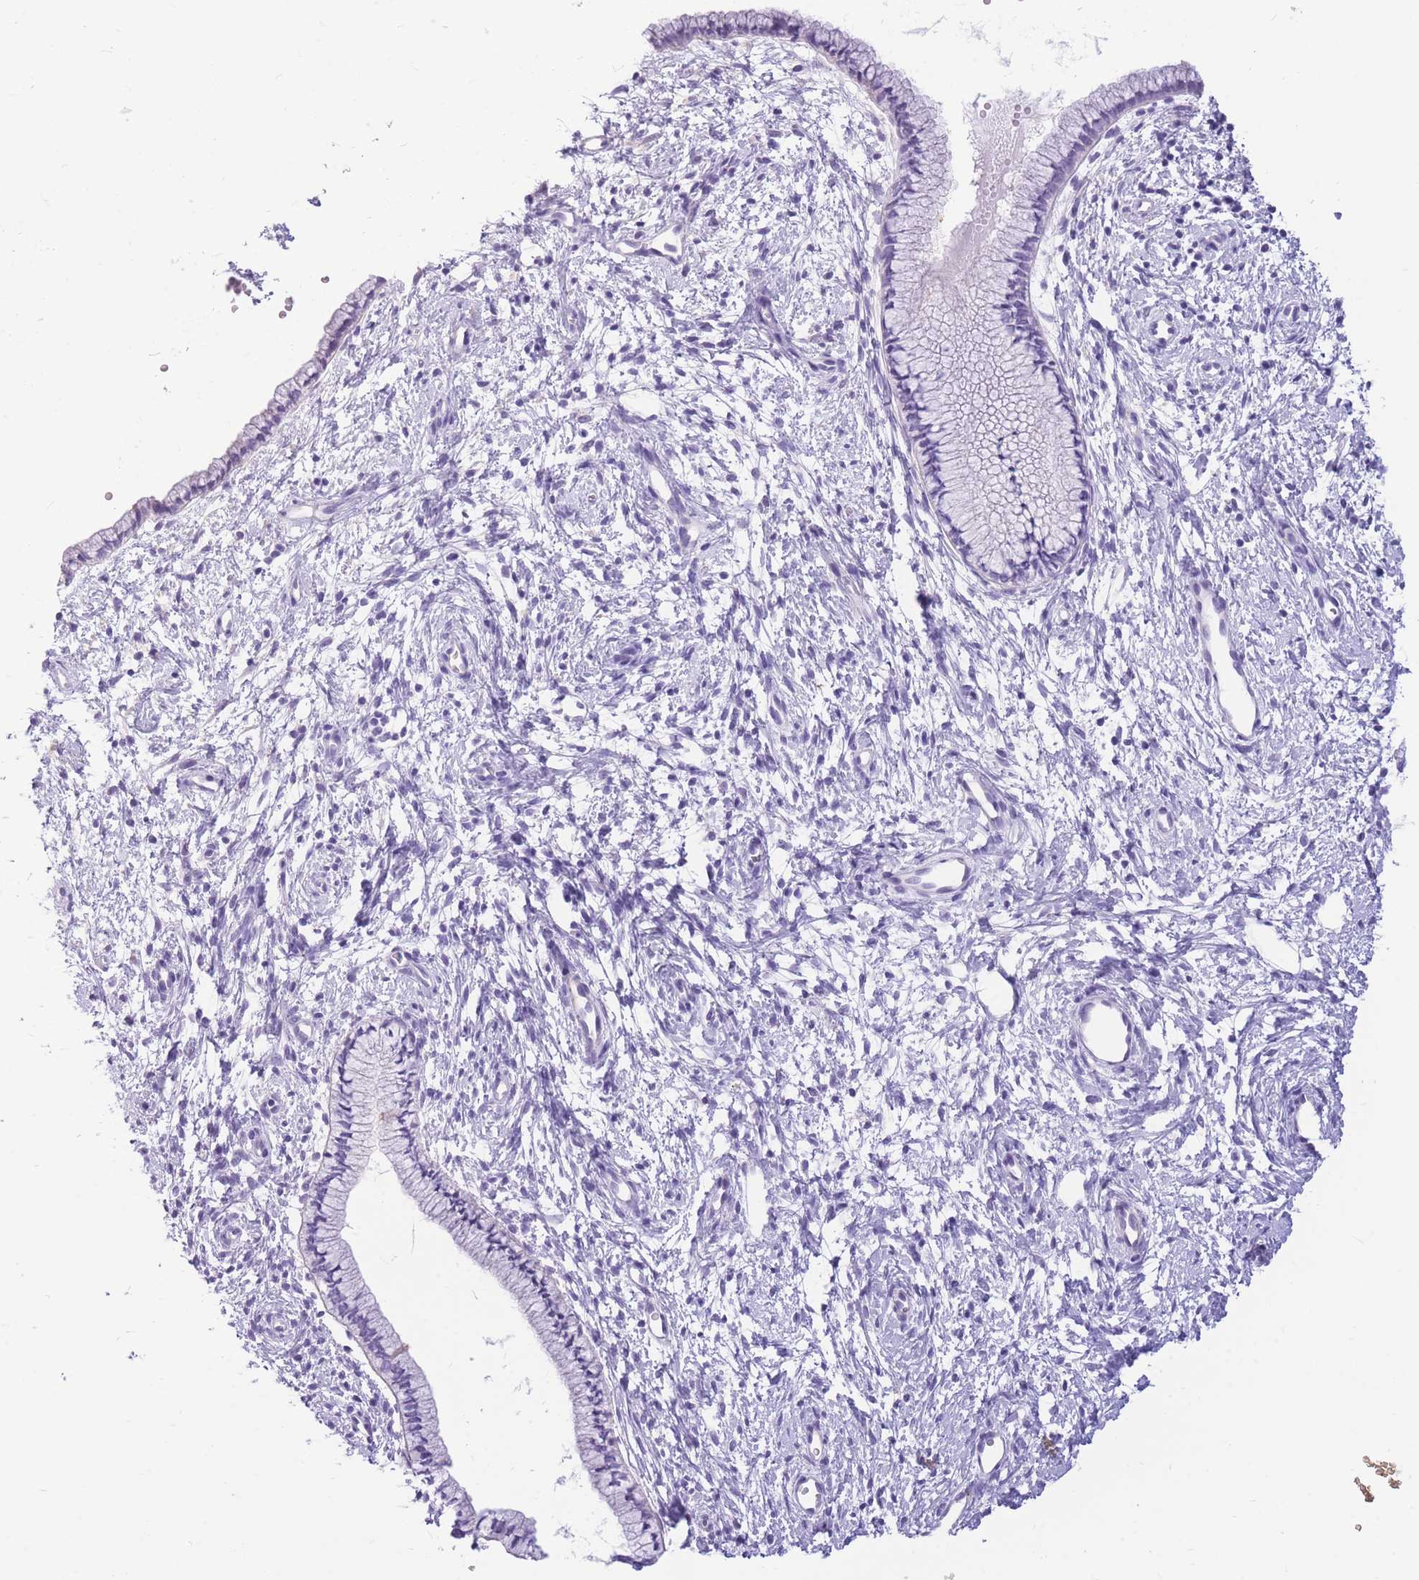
{"staining": {"intensity": "negative", "quantity": "none", "location": "none"}, "tissue": "cervix", "cell_type": "Glandular cells", "image_type": "normal", "snomed": [{"axis": "morphology", "description": "Normal tissue, NOS"}, {"axis": "topography", "description": "Cervix"}], "caption": "DAB (3,3'-diaminobenzidine) immunohistochemical staining of normal cervix exhibits no significant expression in glandular cells.", "gene": "ZNF311", "patient": {"sex": "female", "age": 57}}